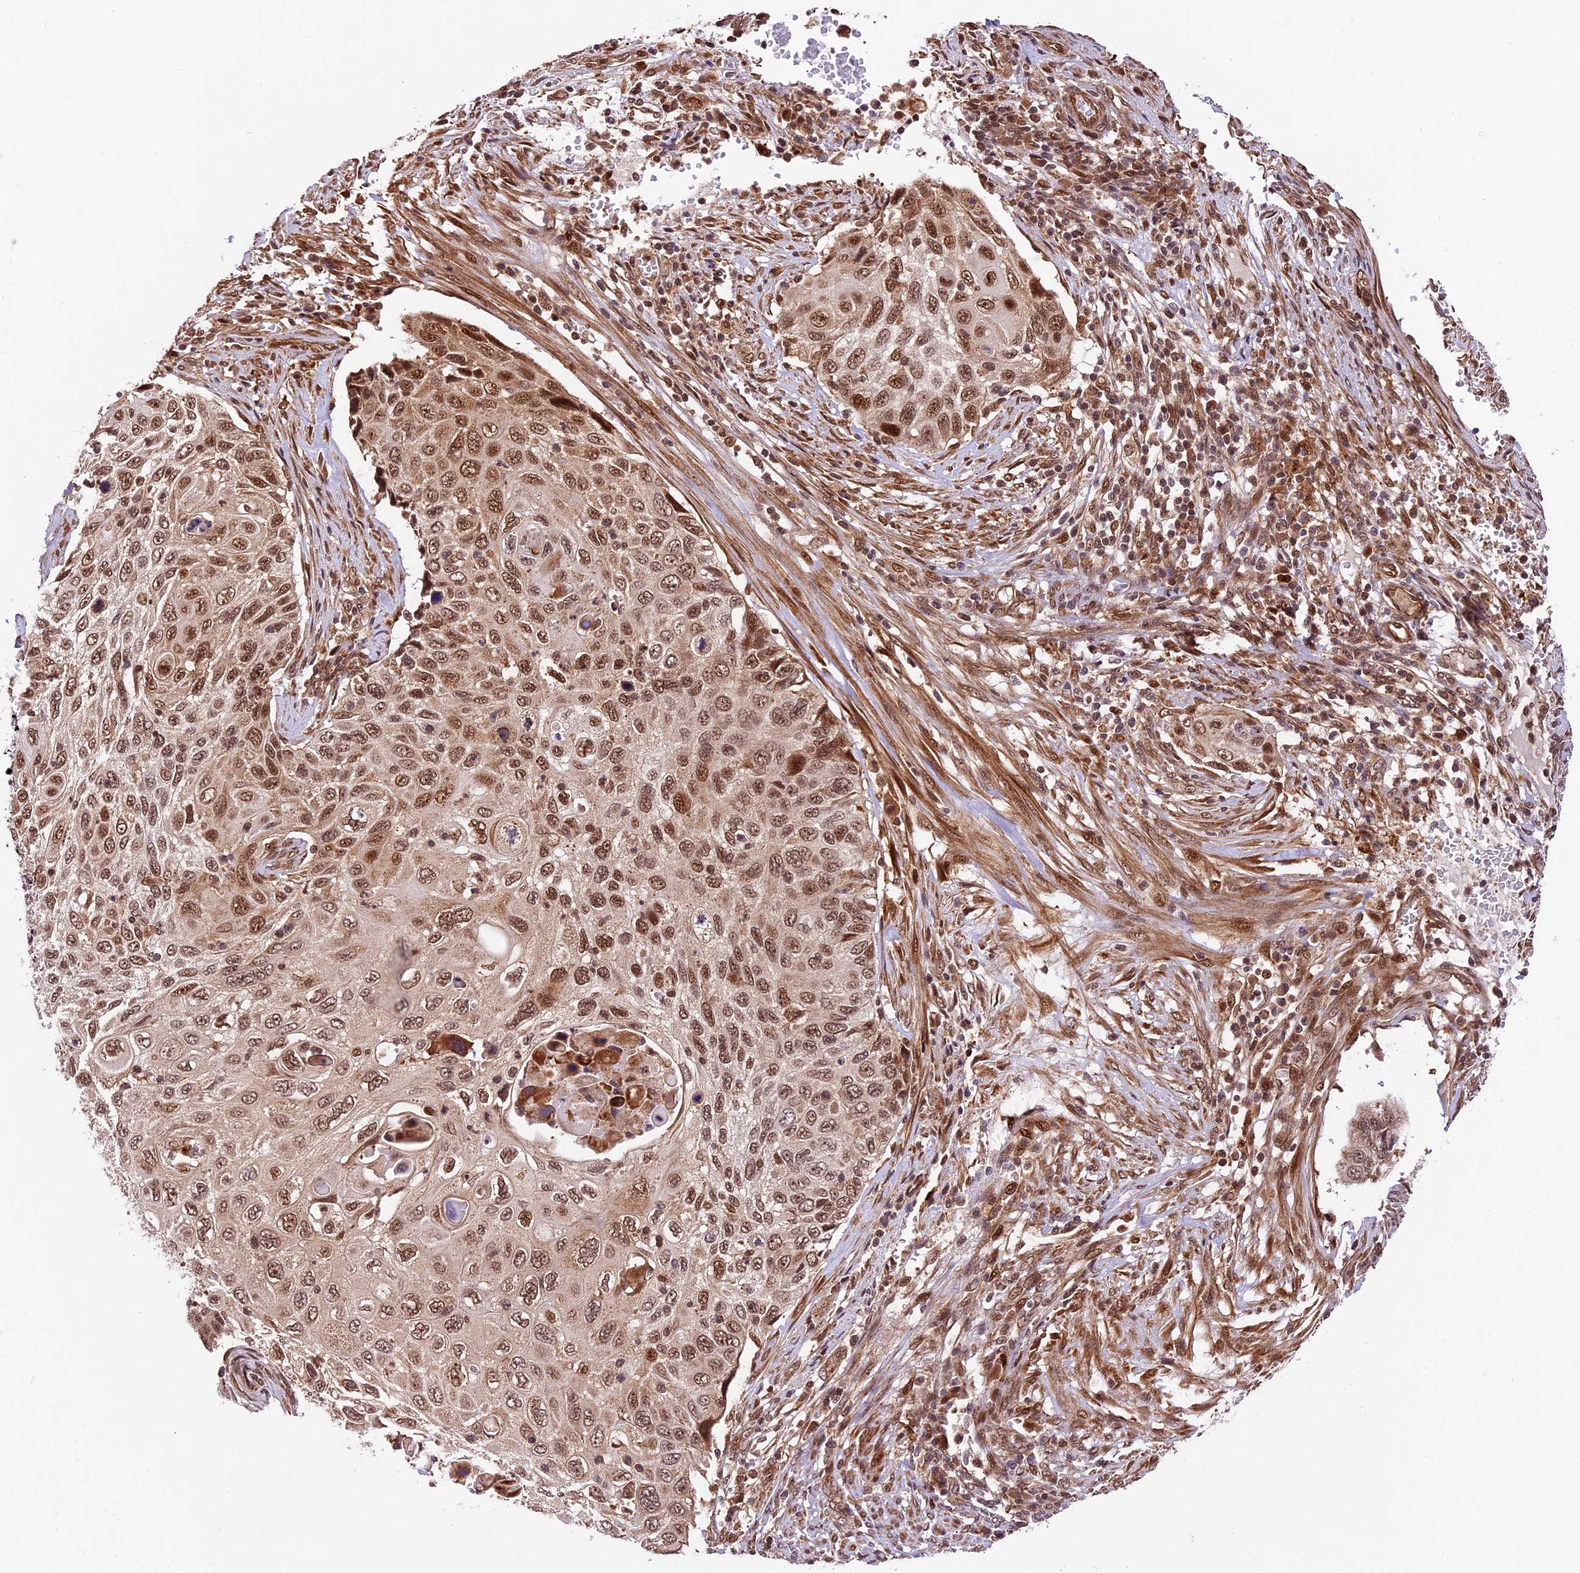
{"staining": {"intensity": "moderate", "quantity": "25%-75%", "location": "nuclear"}, "tissue": "cervical cancer", "cell_type": "Tumor cells", "image_type": "cancer", "snomed": [{"axis": "morphology", "description": "Squamous cell carcinoma, NOS"}, {"axis": "topography", "description": "Cervix"}], "caption": "Moderate nuclear positivity is seen in approximately 25%-75% of tumor cells in cervical squamous cell carcinoma. Immunohistochemistry (ihc) stains the protein of interest in brown and the nuclei are stained blue.", "gene": "DHX38", "patient": {"sex": "female", "age": 70}}